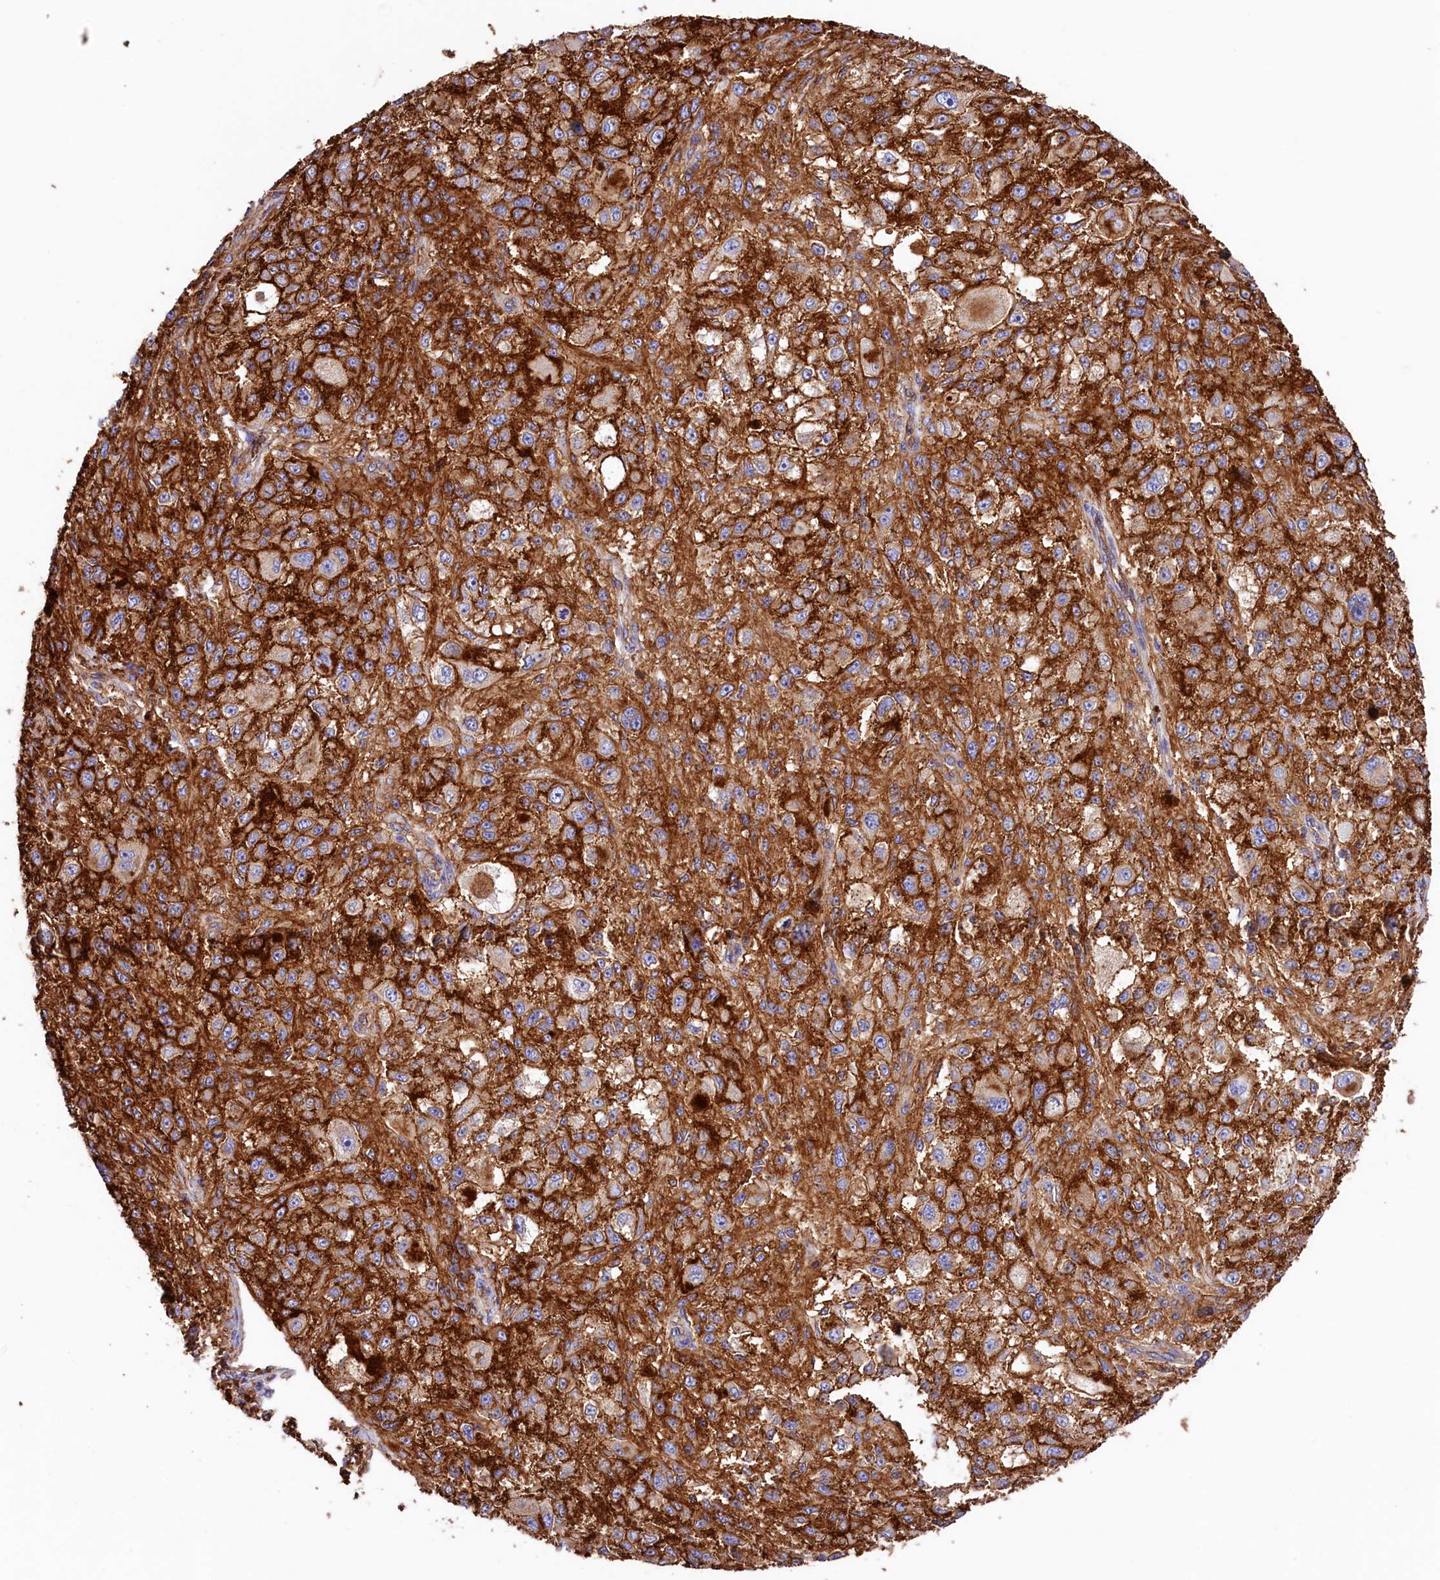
{"staining": {"intensity": "strong", "quantity": ">75%", "location": "cytoplasmic/membranous"}, "tissue": "melanoma", "cell_type": "Tumor cells", "image_type": "cancer", "snomed": [{"axis": "morphology", "description": "Necrosis, NOS"}, {"axis": "morphology", "description": "Malignant melanoma, NOS"}, {"axis": "topography", "description": "Skin"}], "caption": "Brown immunohistochemical staining in malignant melanoma reveals strong cytoplasmic/membranous staining in approximately >75% of tumor cells.", "gene": "ATP2B4", "patient": {"sex": "female", "age": 87}}